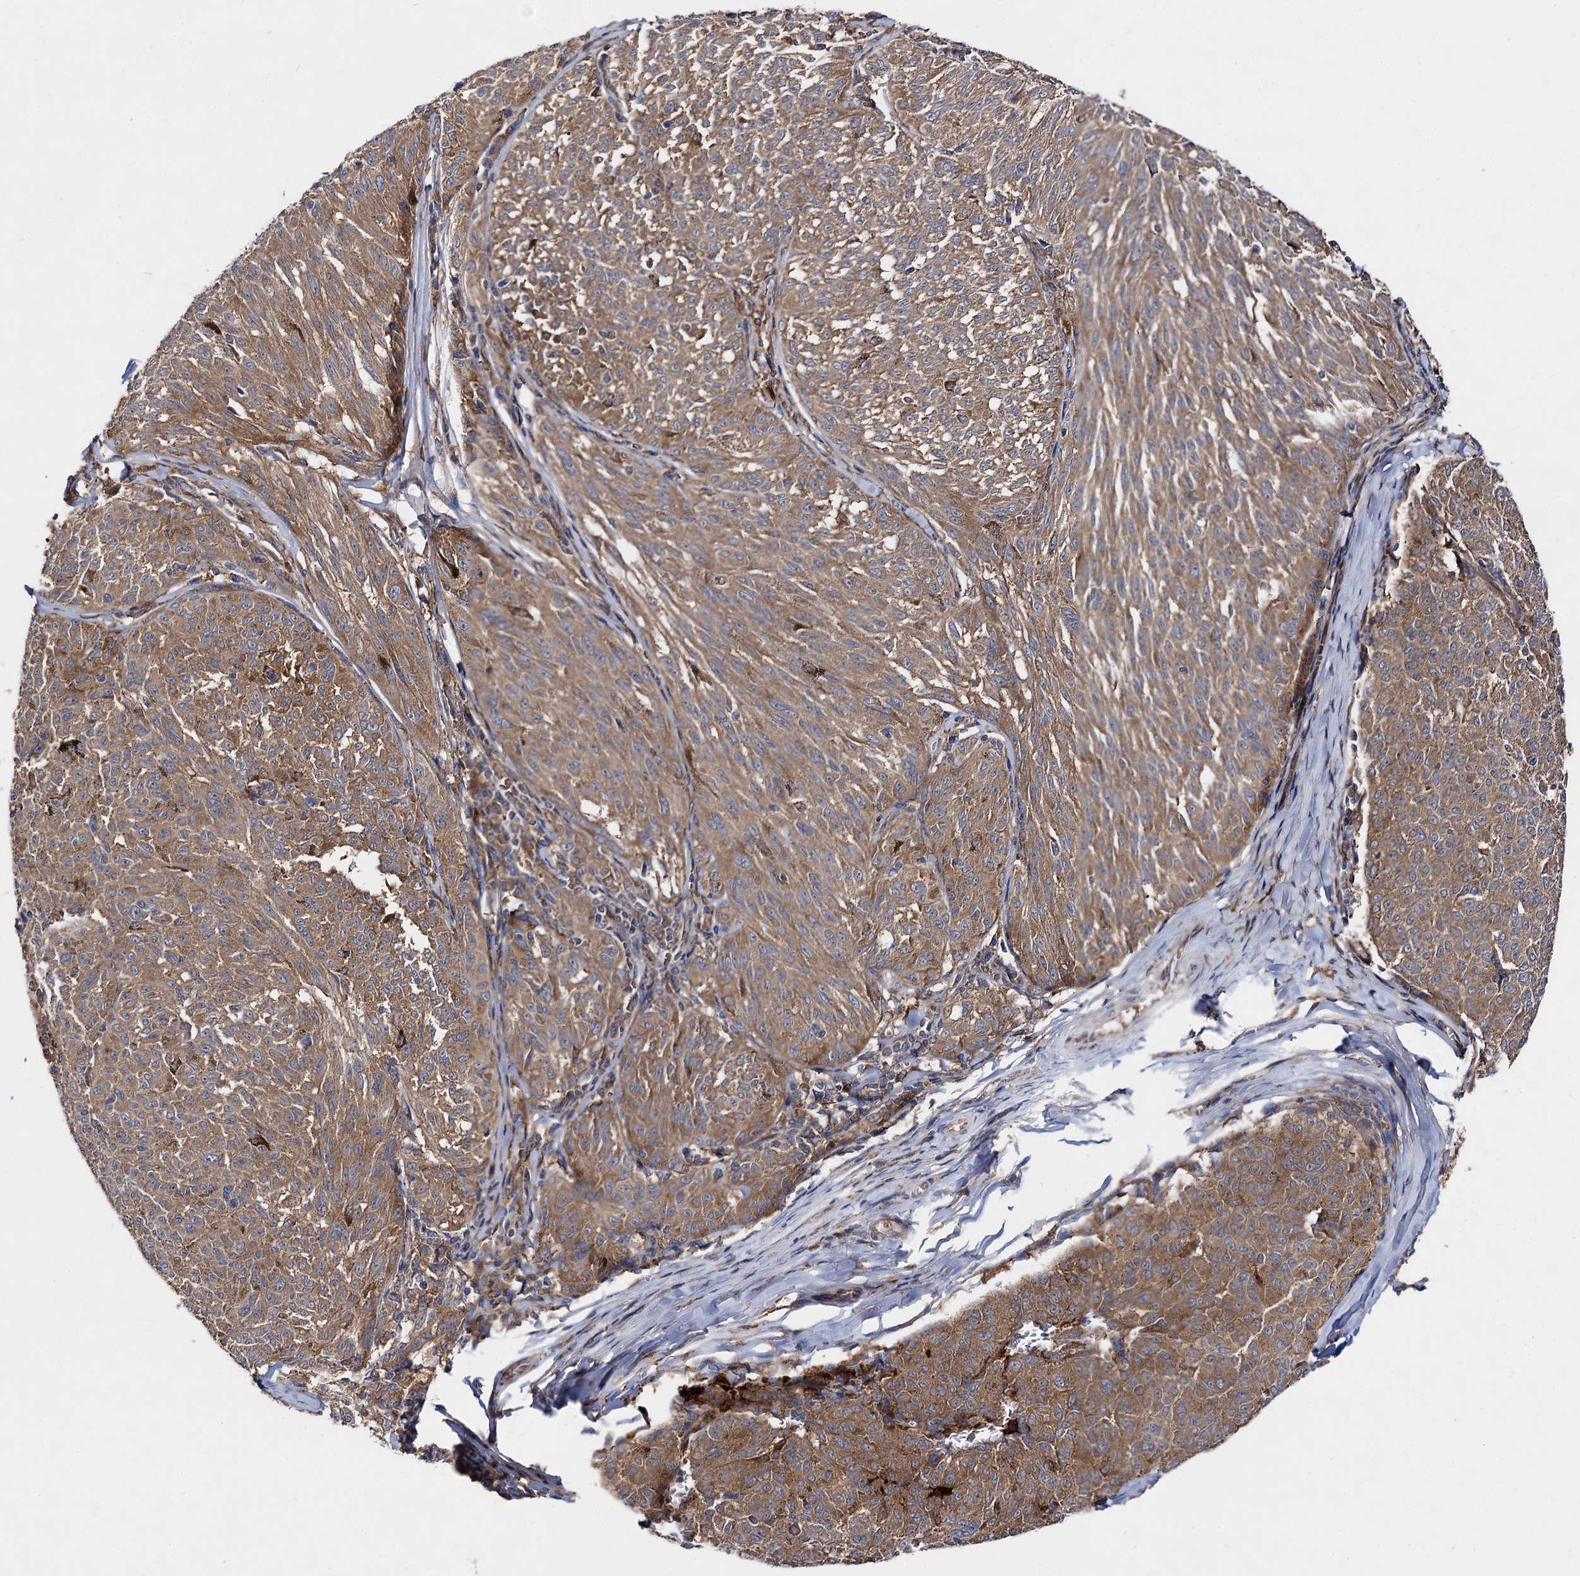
{"staining": {"intensity": "moderate", "quantity": ">75%", "location": "cytoplasmic/membranous"}, "tissue": "melanoma", "cell_type": "Tumor cells", "image_type": "cancer", "snomed": [{"axis": "morphology", "description": "Malignant melanoma, NOS"}, {"axis": "topography", "description": "Skin"}], "caption": "Melanoma stained with DAB (3,3'-diaminobenzidine) IHC shows medium levels of moderate cytoplasmic/membranous expression in about >75% of tumor cells.", "gene": "NAA25", "patient": {"sex": "female", "age": 72}}